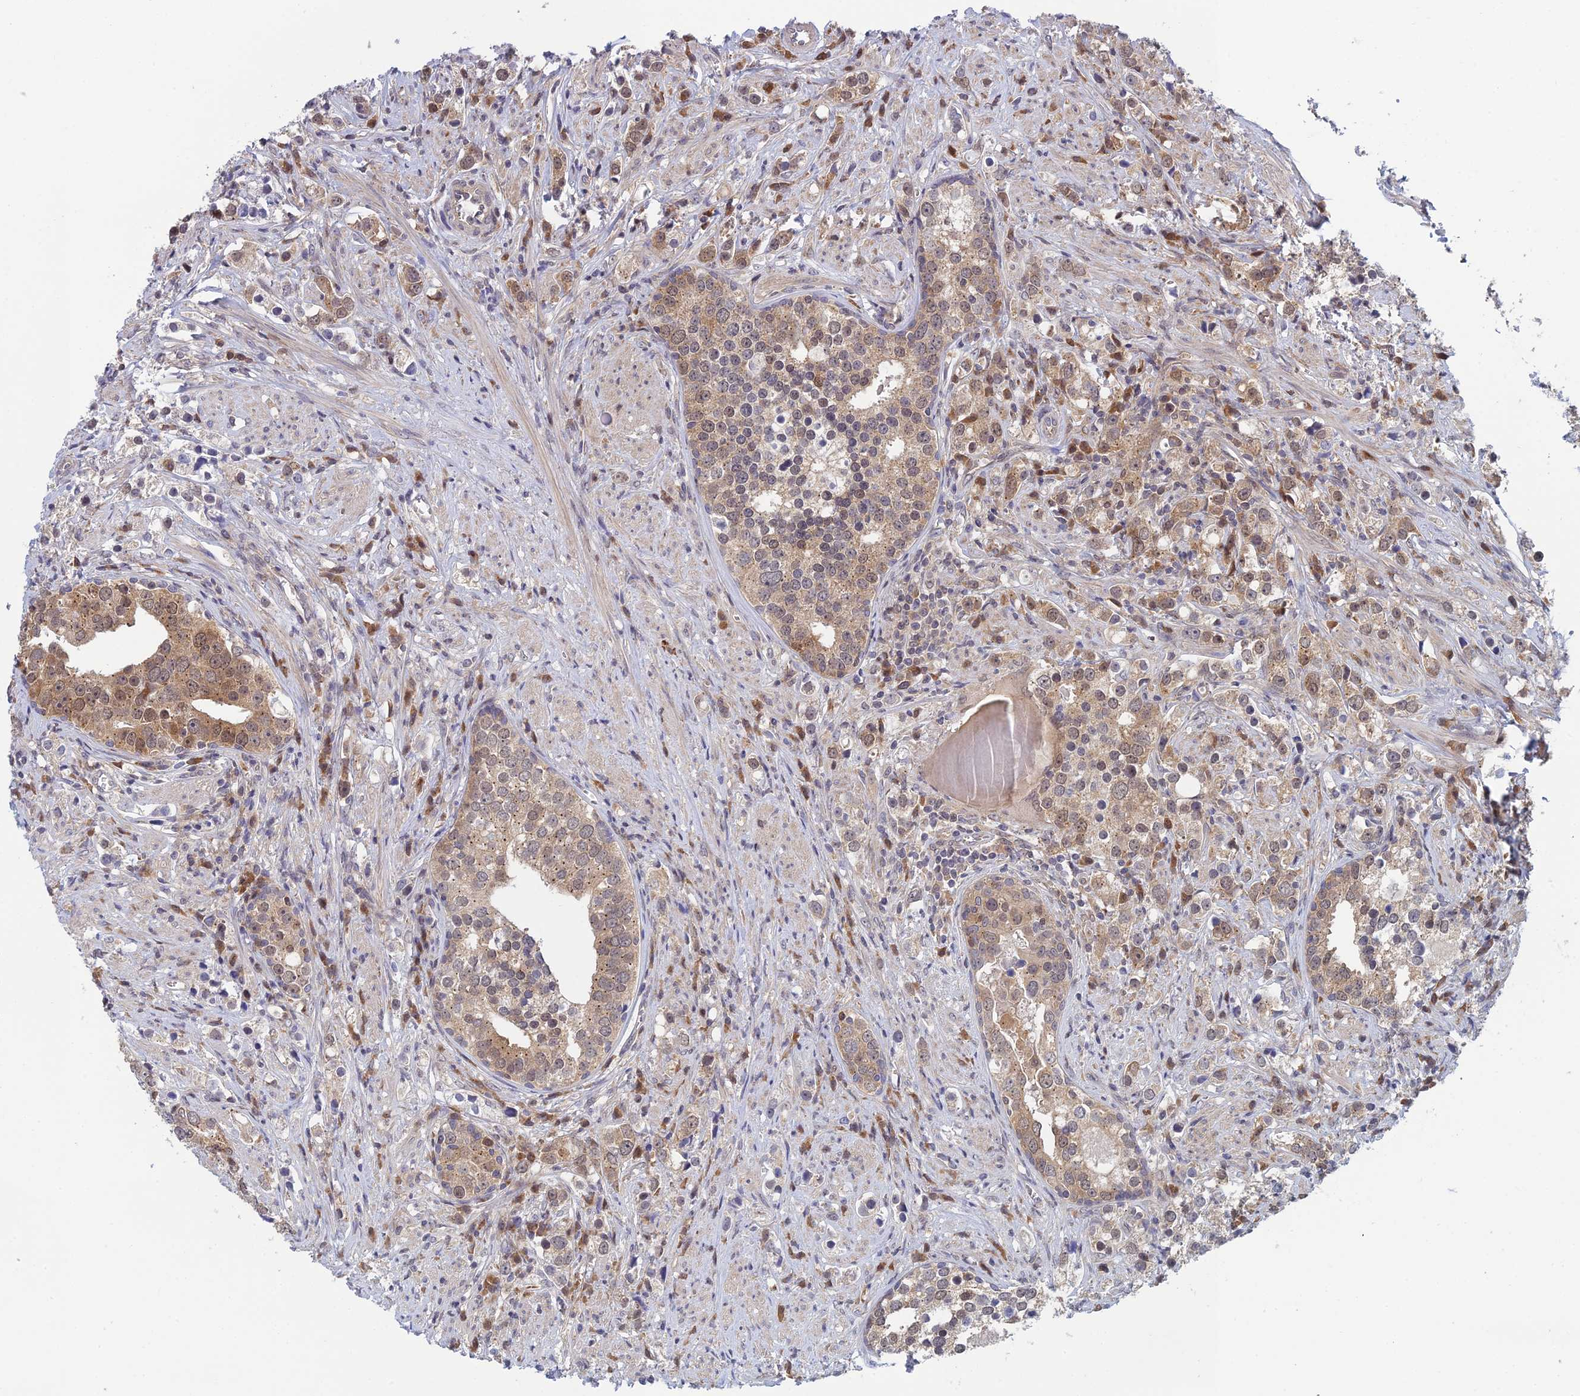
{"staining": {"intensity": "weak", "quantity": ">75%", "location": "cytoplasmic/membranous"}, "tissue": "prostate cancer", "cell_type": "Tumor cells", "image_type": "cancer", "snomed": [{"axis": "morphology", "description": "Adenocarcinoma, High grade"}, {"axis": "topography", "description": "Prostate"}], "caption": "Prostate cancer (high-grade adenocarcinoma) was stained to show a protein in brown. There is low levels of weak cytoplasmic/membranous expression in approximately >75% of tumor cells. (DAB (3,3'-diaminobenzidine) IHC, brown staining for protein, blue staining for nuclei).", "gene": "SRA1", "patient": {"sex": "male", "age": 71}}